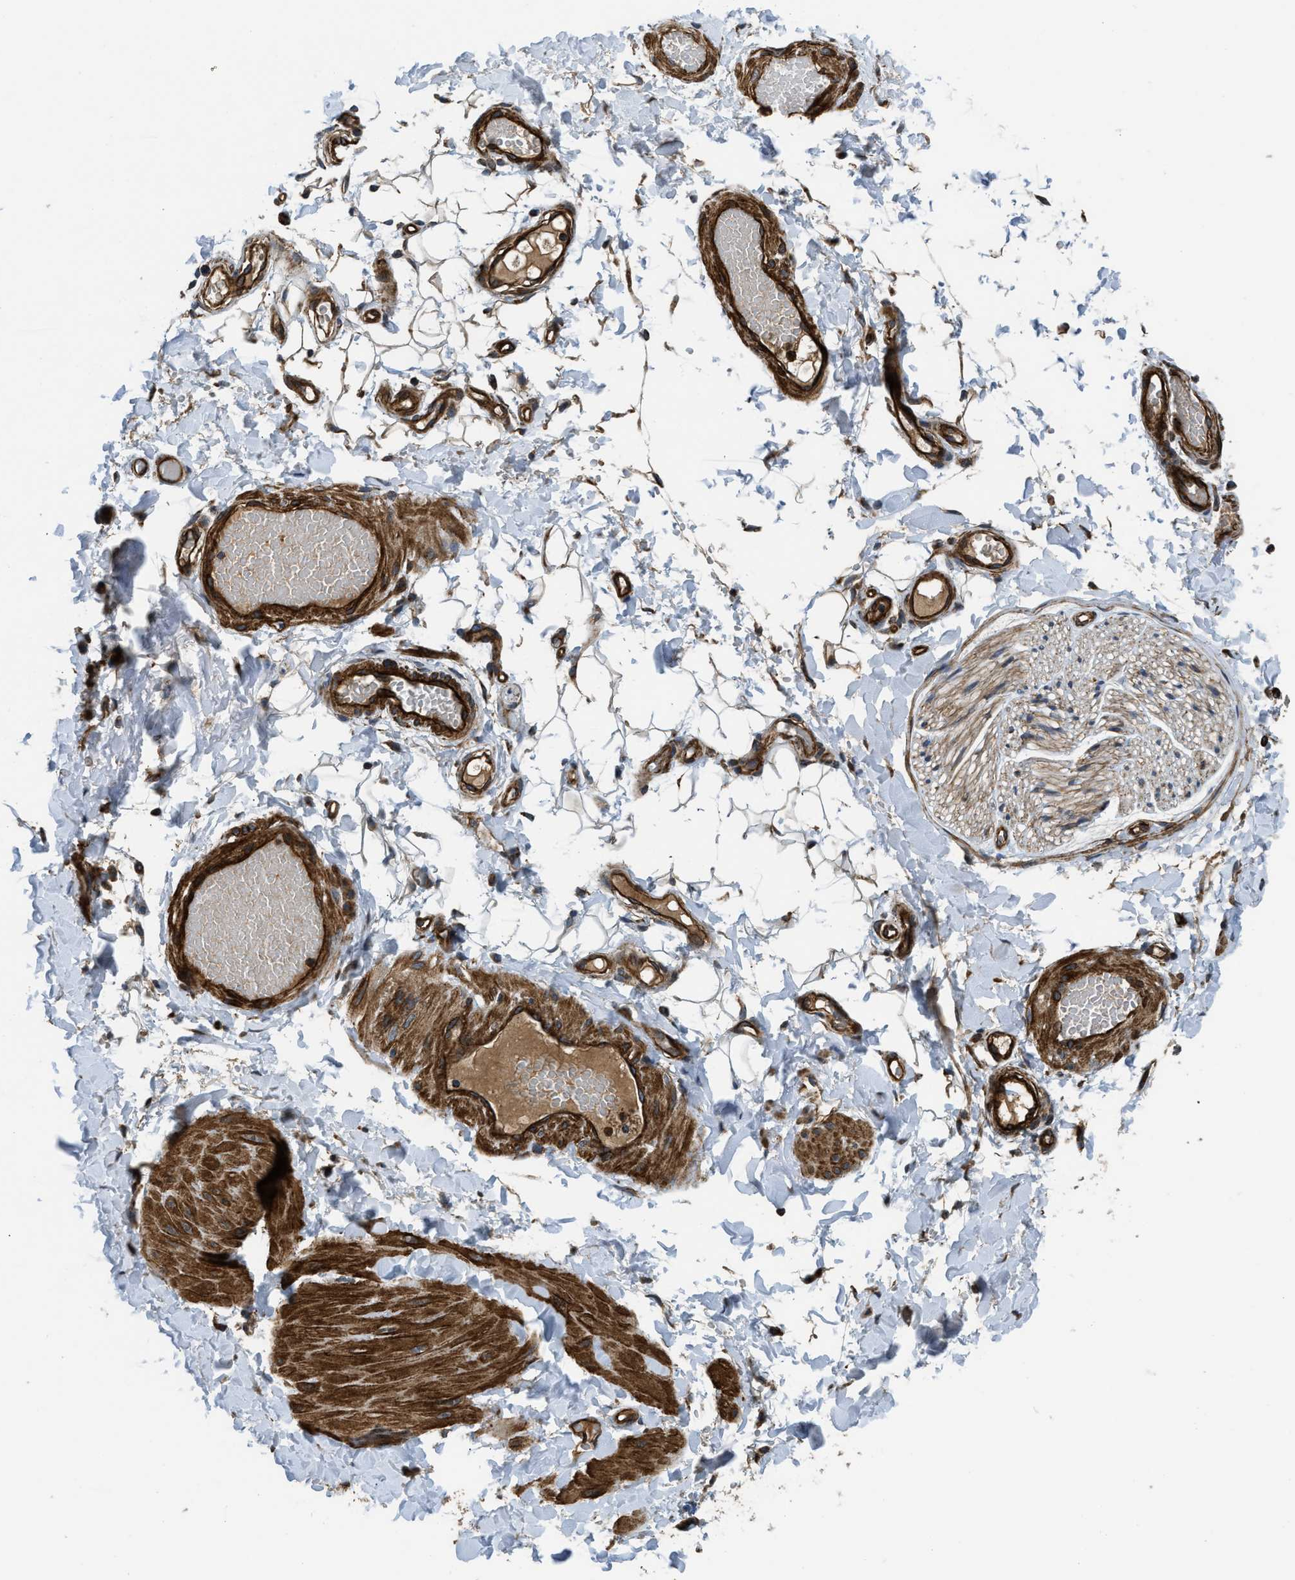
{"staining": {"intensity": "moderate", "quantity": ">75%", "location": "cytoplasmic/membranous"}, "tissue": "adipose tissue", "cell_type": "Adipocytes", "image_type": "normal", "snomed": [{"axis": "morphology", "description": "Normal tissue, NOS"}, {"axis": "topography", "description": "Adipose tissue"}, {"axis": "topography", "description": "Vascular tissue"}, {"axis": "topography", "description": "Peripheral nerve tissue"}], "caption": "Adipose tissue stained for a protein reveals moderate cytoplasmic/membranous positivity in adipocytes. (DAB (3,3'-diaminobenzidine) IHC with brightfield microscopy, high magnification).", "gene": "GSDME", "patient": {"sex": "male", "age": 25}}